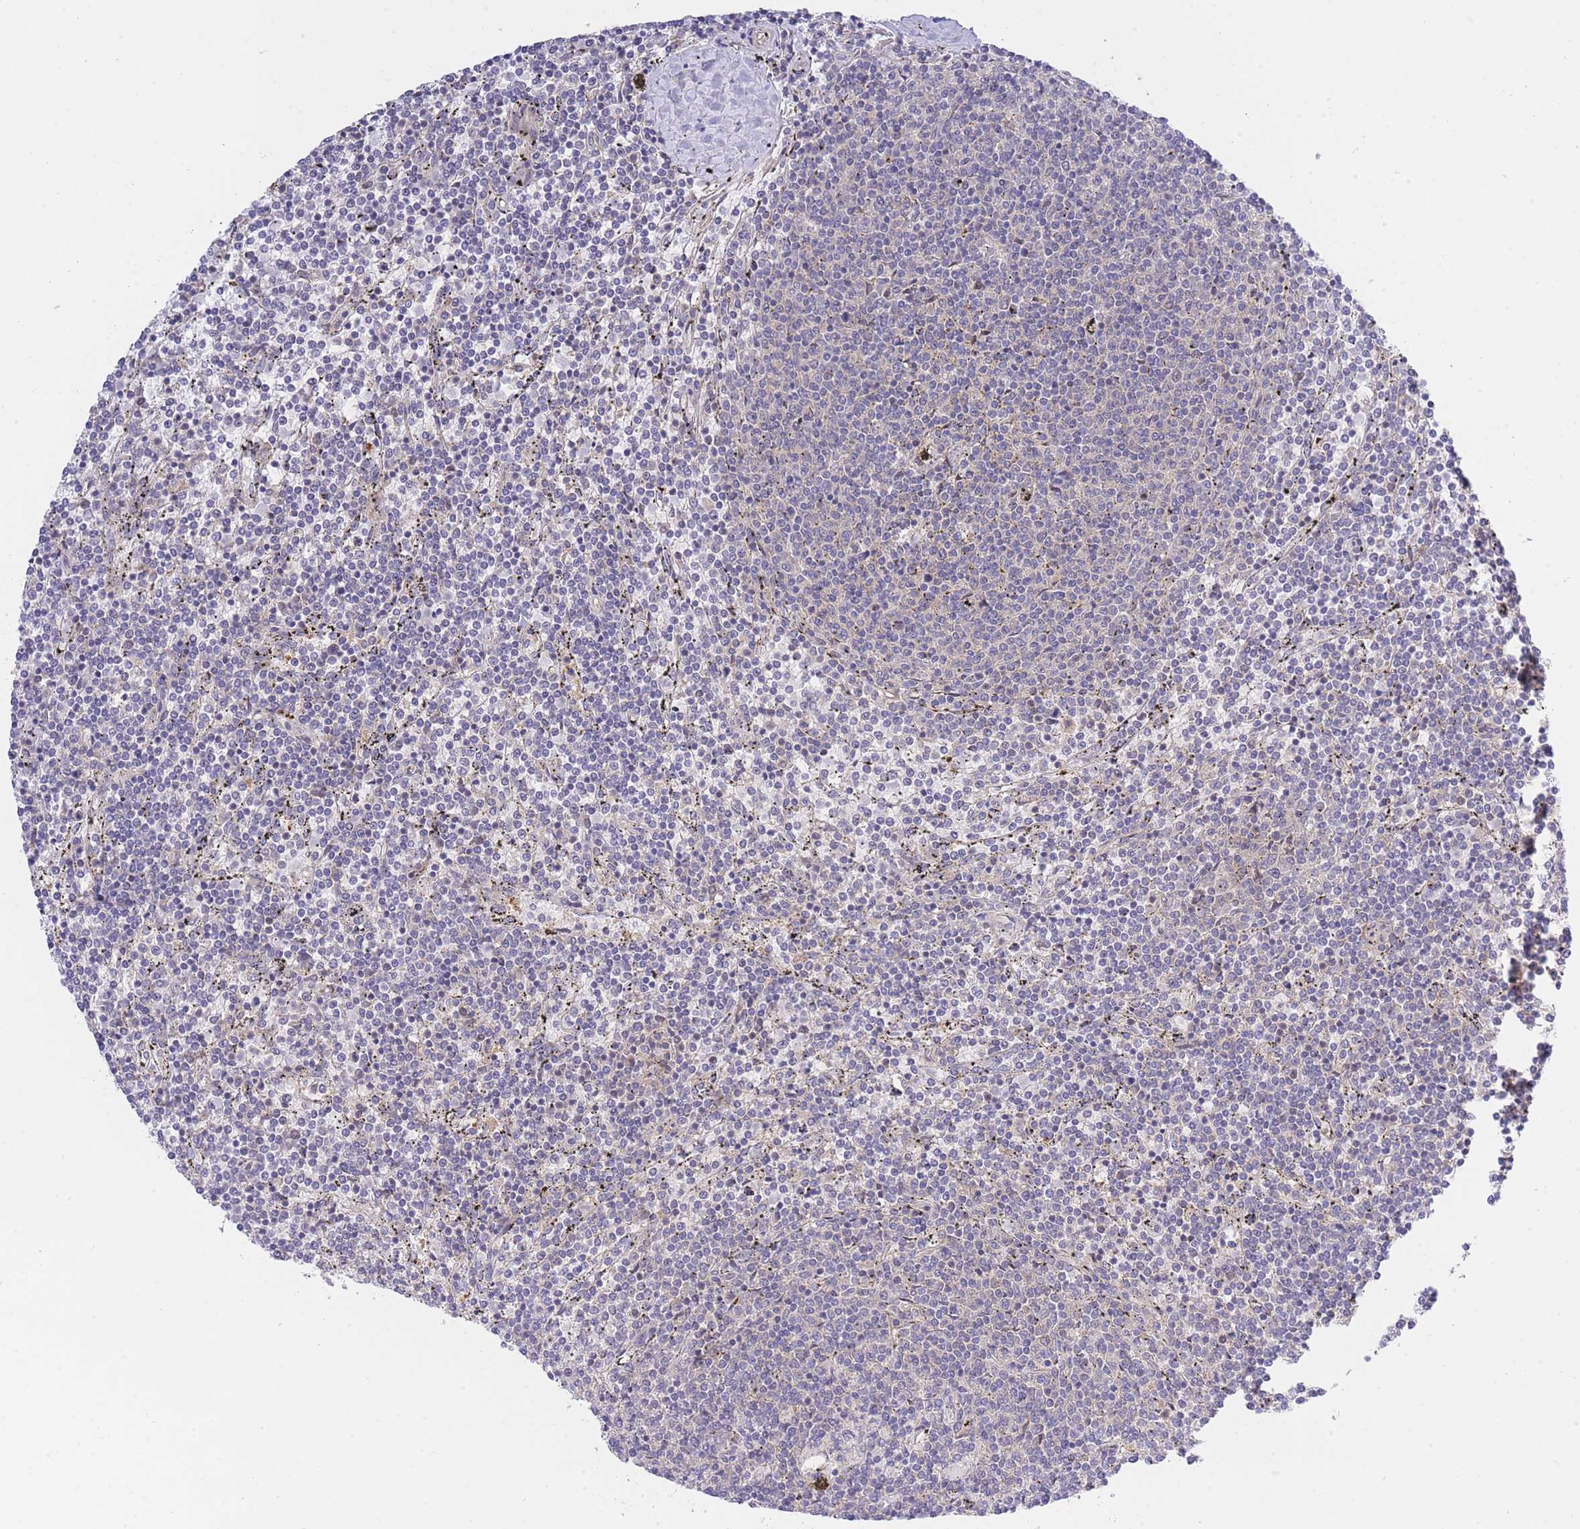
{"staining": {"intensity": "negative", "quantity": "none", "location": "none"}, "tissue": "lymphoma", "cell_type": "Tumor cells", "image_type": "cancer", "snomed": [{"axis": "morphology", "description": "Malignant lymphoma, non-Hodgkin's type, Low grade"}, {"axis": "topography", "description": "Spleen"}], "caption": "Immunohistochemical staining of human low-grade malignant lymphoma, non-Hodgkin's type shows no significant staining in tumor cells. The staining was performed using DAB (3,3'-diaminobenzidine) to visualize the protein expression in brown, while the nuclei were stained in blue with hematoxylin (Magnification: 20x).", "gene": "EIF2B2", "patient": {"sex": "female", "age": 50}}